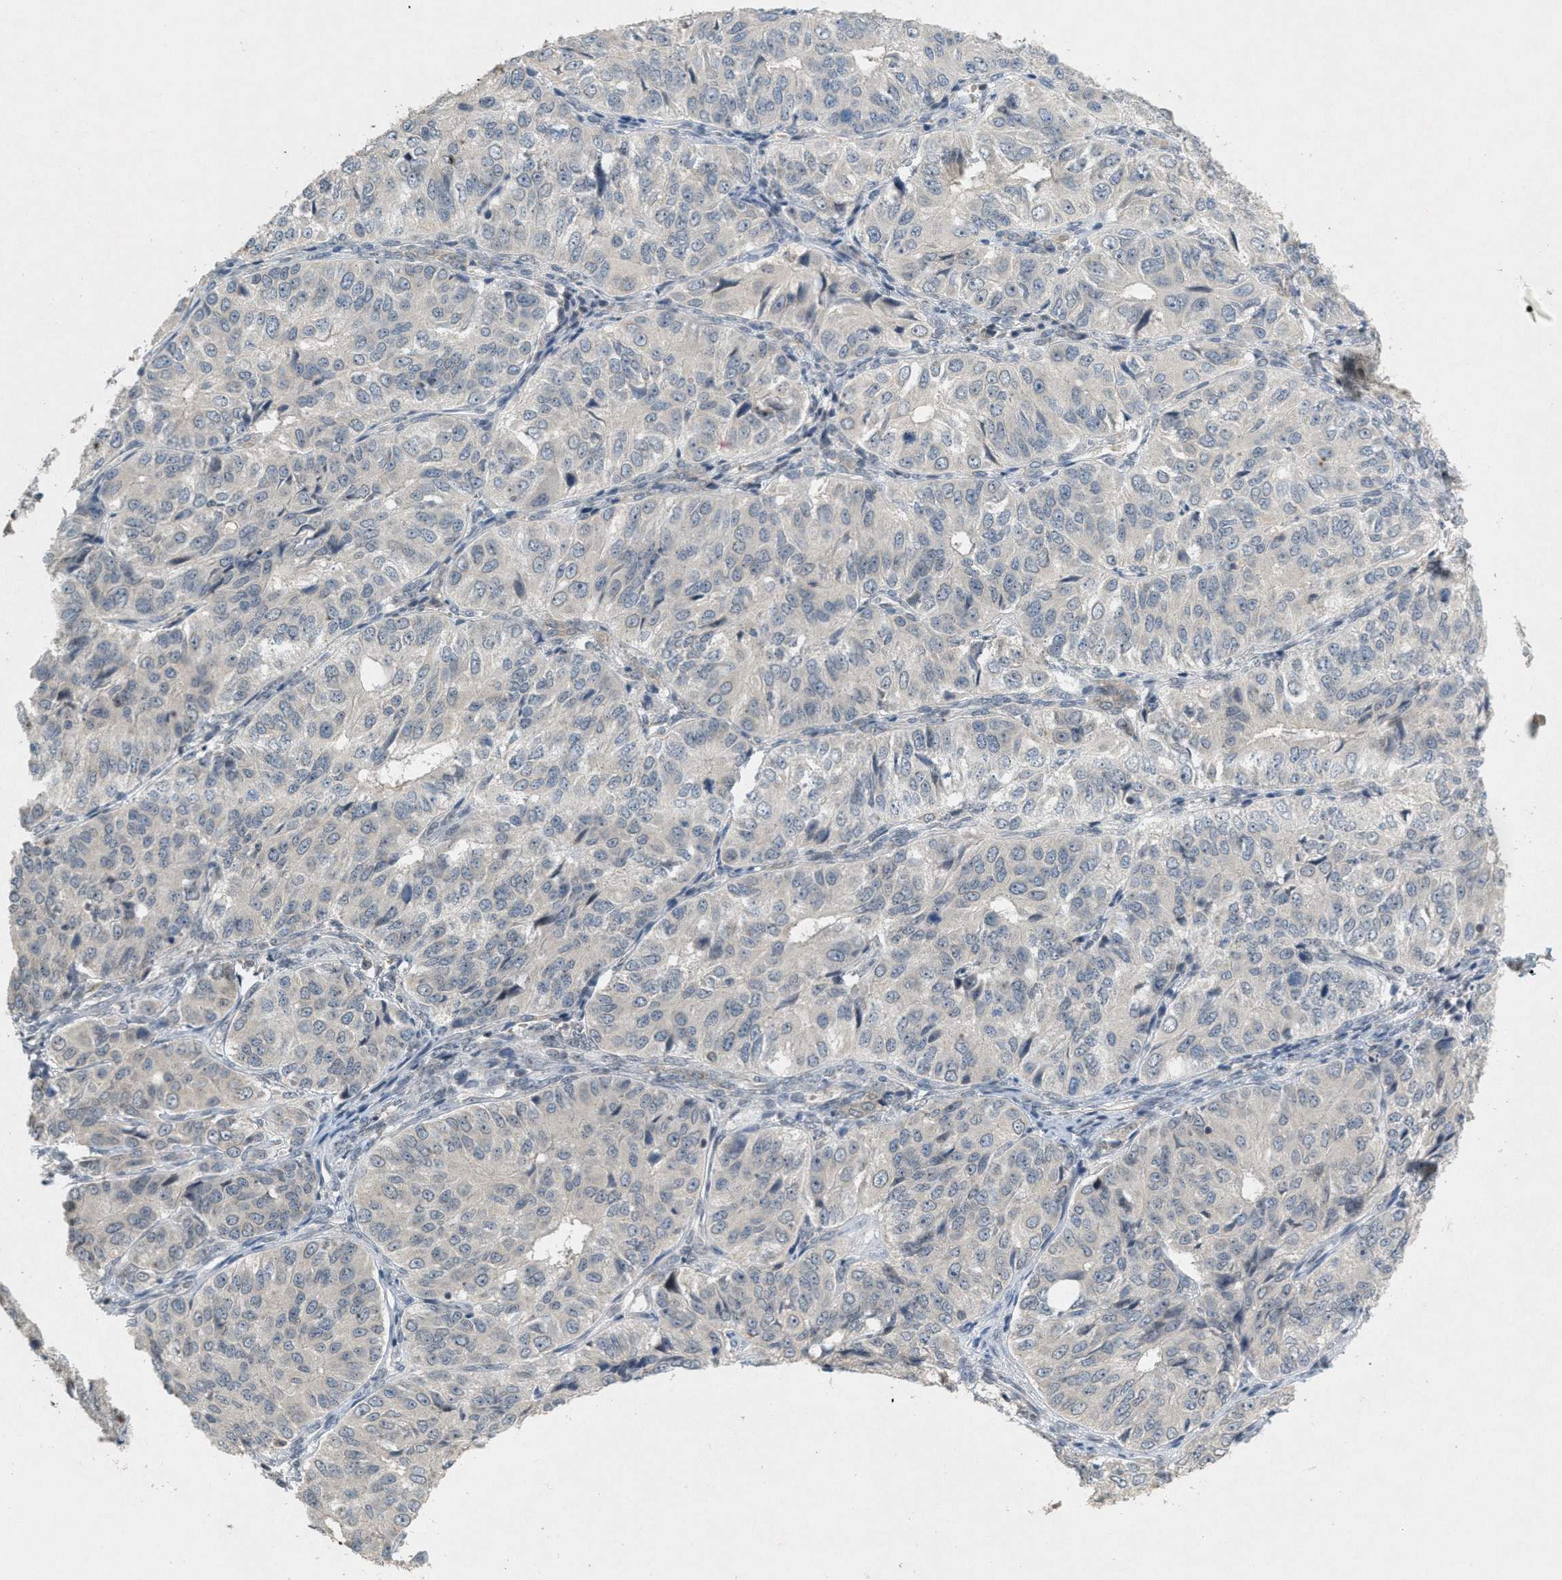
{"staining": {"intensity": "negative", "quantity": "none", "location": "none"}, "tissue": "ovarian cancer", "cell_type": "Tumor cells", "image_type": "cancer", "snomed": [{"axis": "morphology", "description": "Carcinoma, endometroid"}, {"axis": "topography", "description": "Ovary"}], "caption": "The immunohistochemistry histopathology image has no significant expression in tumor cells of ovarian cancer tissue. Nuclei are stained in blue.", "gene": "ABHD6", "patient": {"sex": "female", "age": 51}}